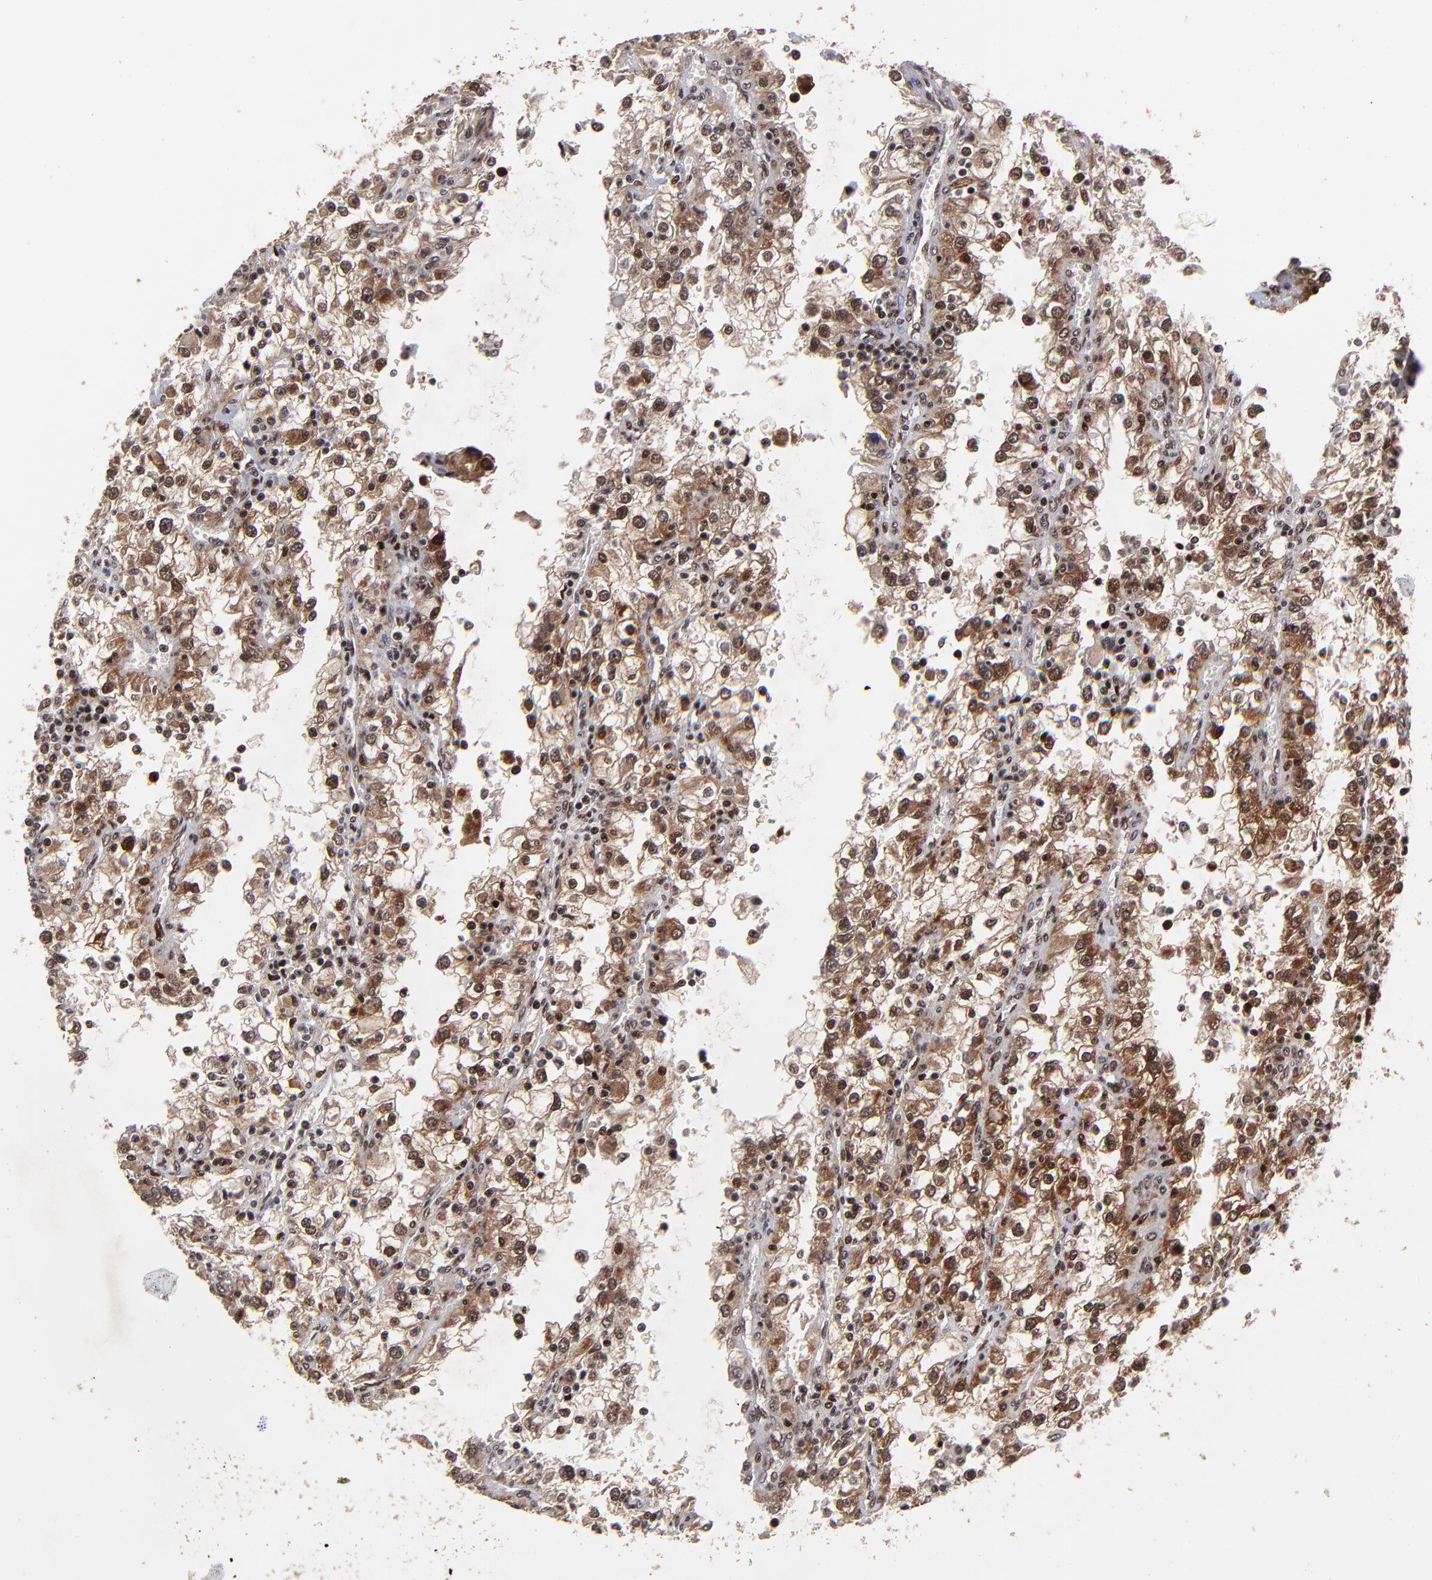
{"staining": {"intensity": "strong", "quantity": ">75%", "location": "cytoplasmic/membranous,nuclear"}, "tissue": "renal cancer", "cell_type": "Tumor cells", "image_type": "cancer", "snomed": [{"axis": "morphology", "description": "Adenocarcinoma, NOS"}, {"axis": "topography", "description": "Kidney"}], "caption": "Renal adenocarcinoma stained with a protein marker shows strong staining in tumor cells.", "gene": "RBM22", "patient": {"sex": "female", "age": 52}}